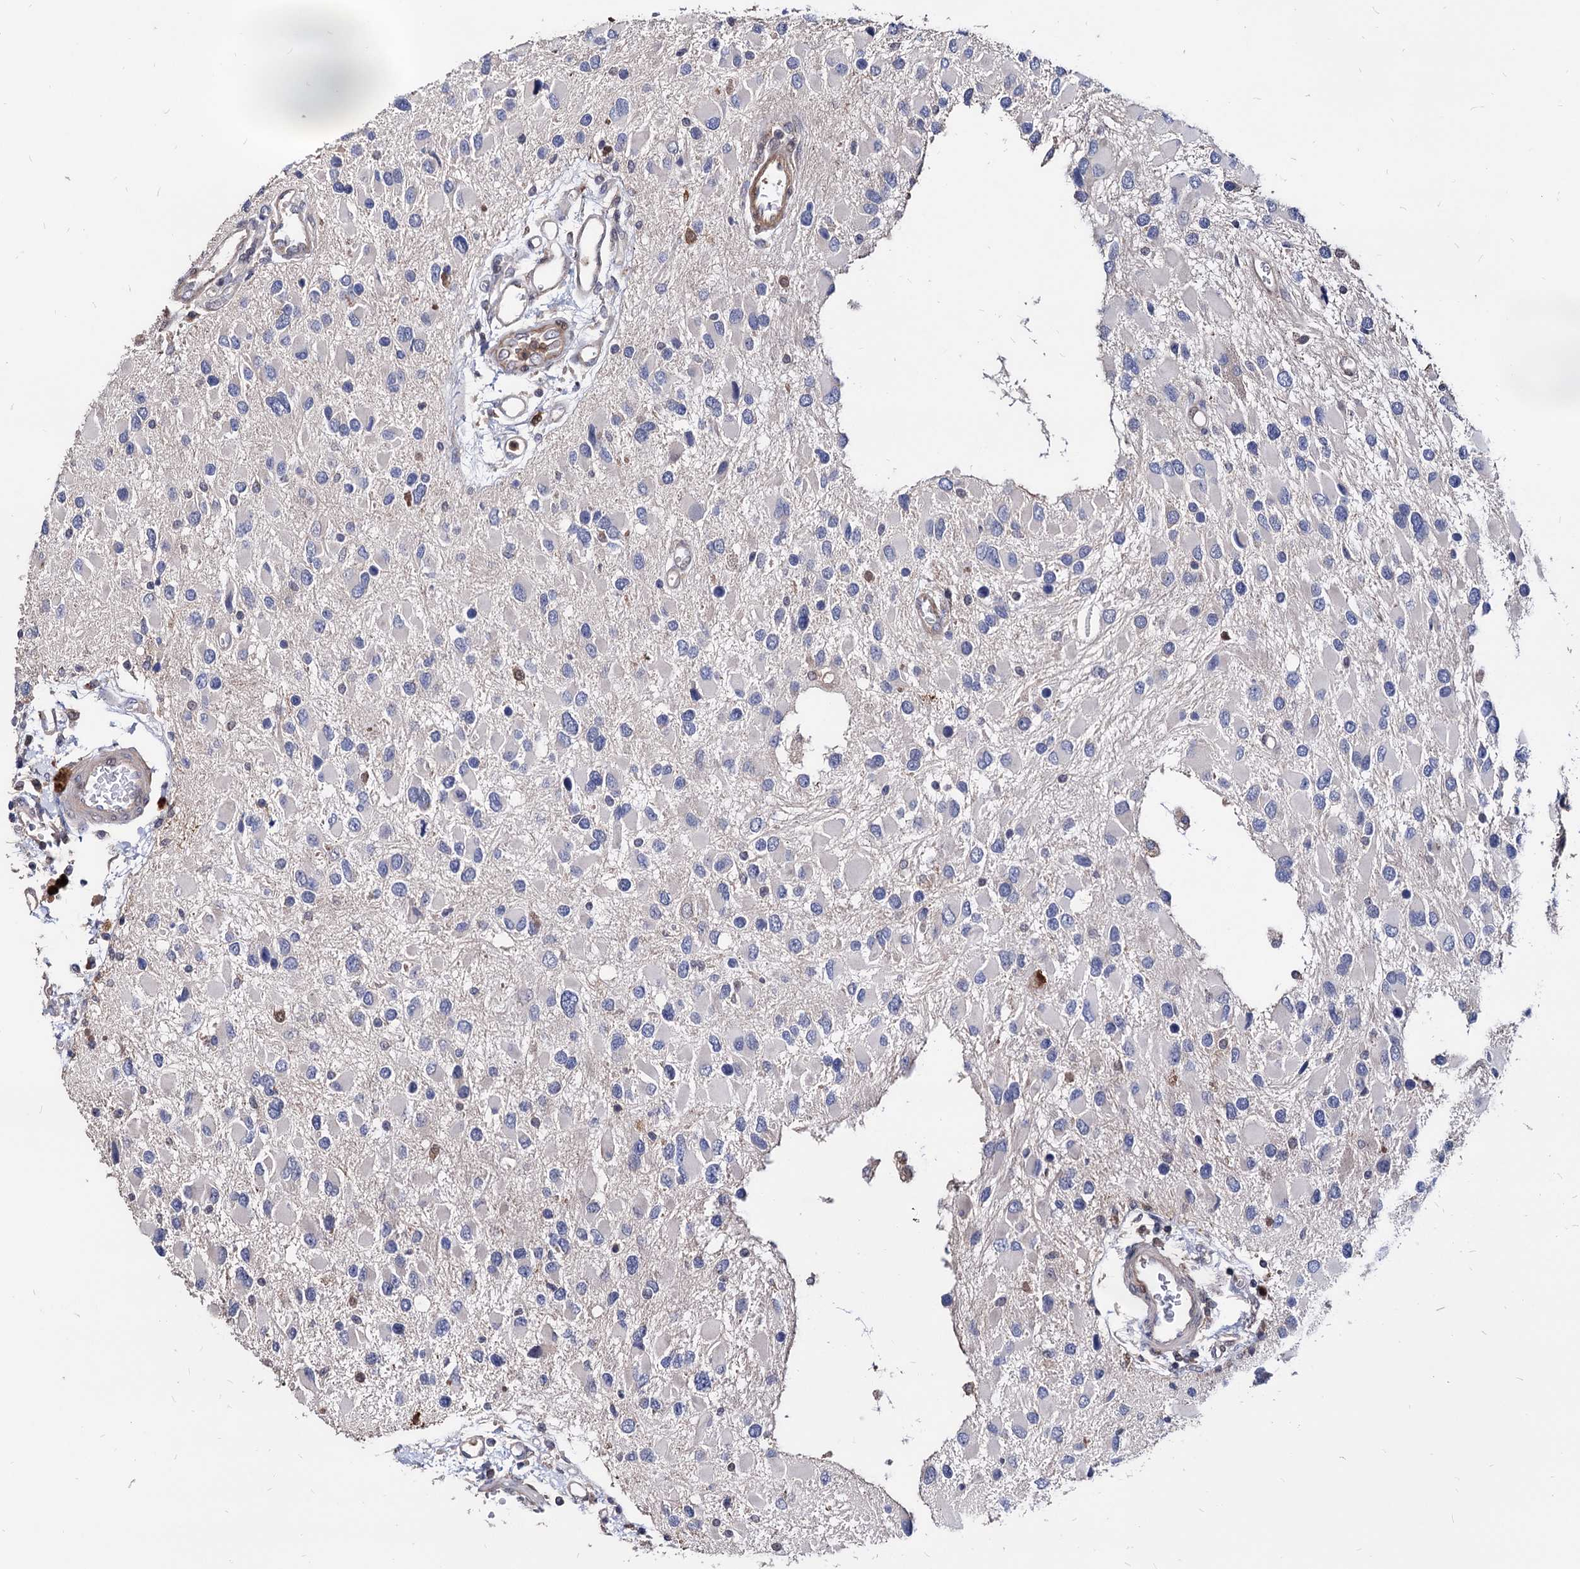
{"staining": {"intensity": "negative", "quantity": "none", "location": "none"}, "tissue": "glioma", "cell_type": "Tumor cells", "image_type": "cancer", "snomed": [{"axis": "morphology", "description": "Glioma, malignant, High grade"}, {"axis": "topography", "description": "Brain"}], "caption": "Immunohistochemistry micrograph of glioma stained for a protein (brown), which shows no expression in tumor cells.", "gene": "CPPED1", "patient": {"sex": "male", "age": 53}}